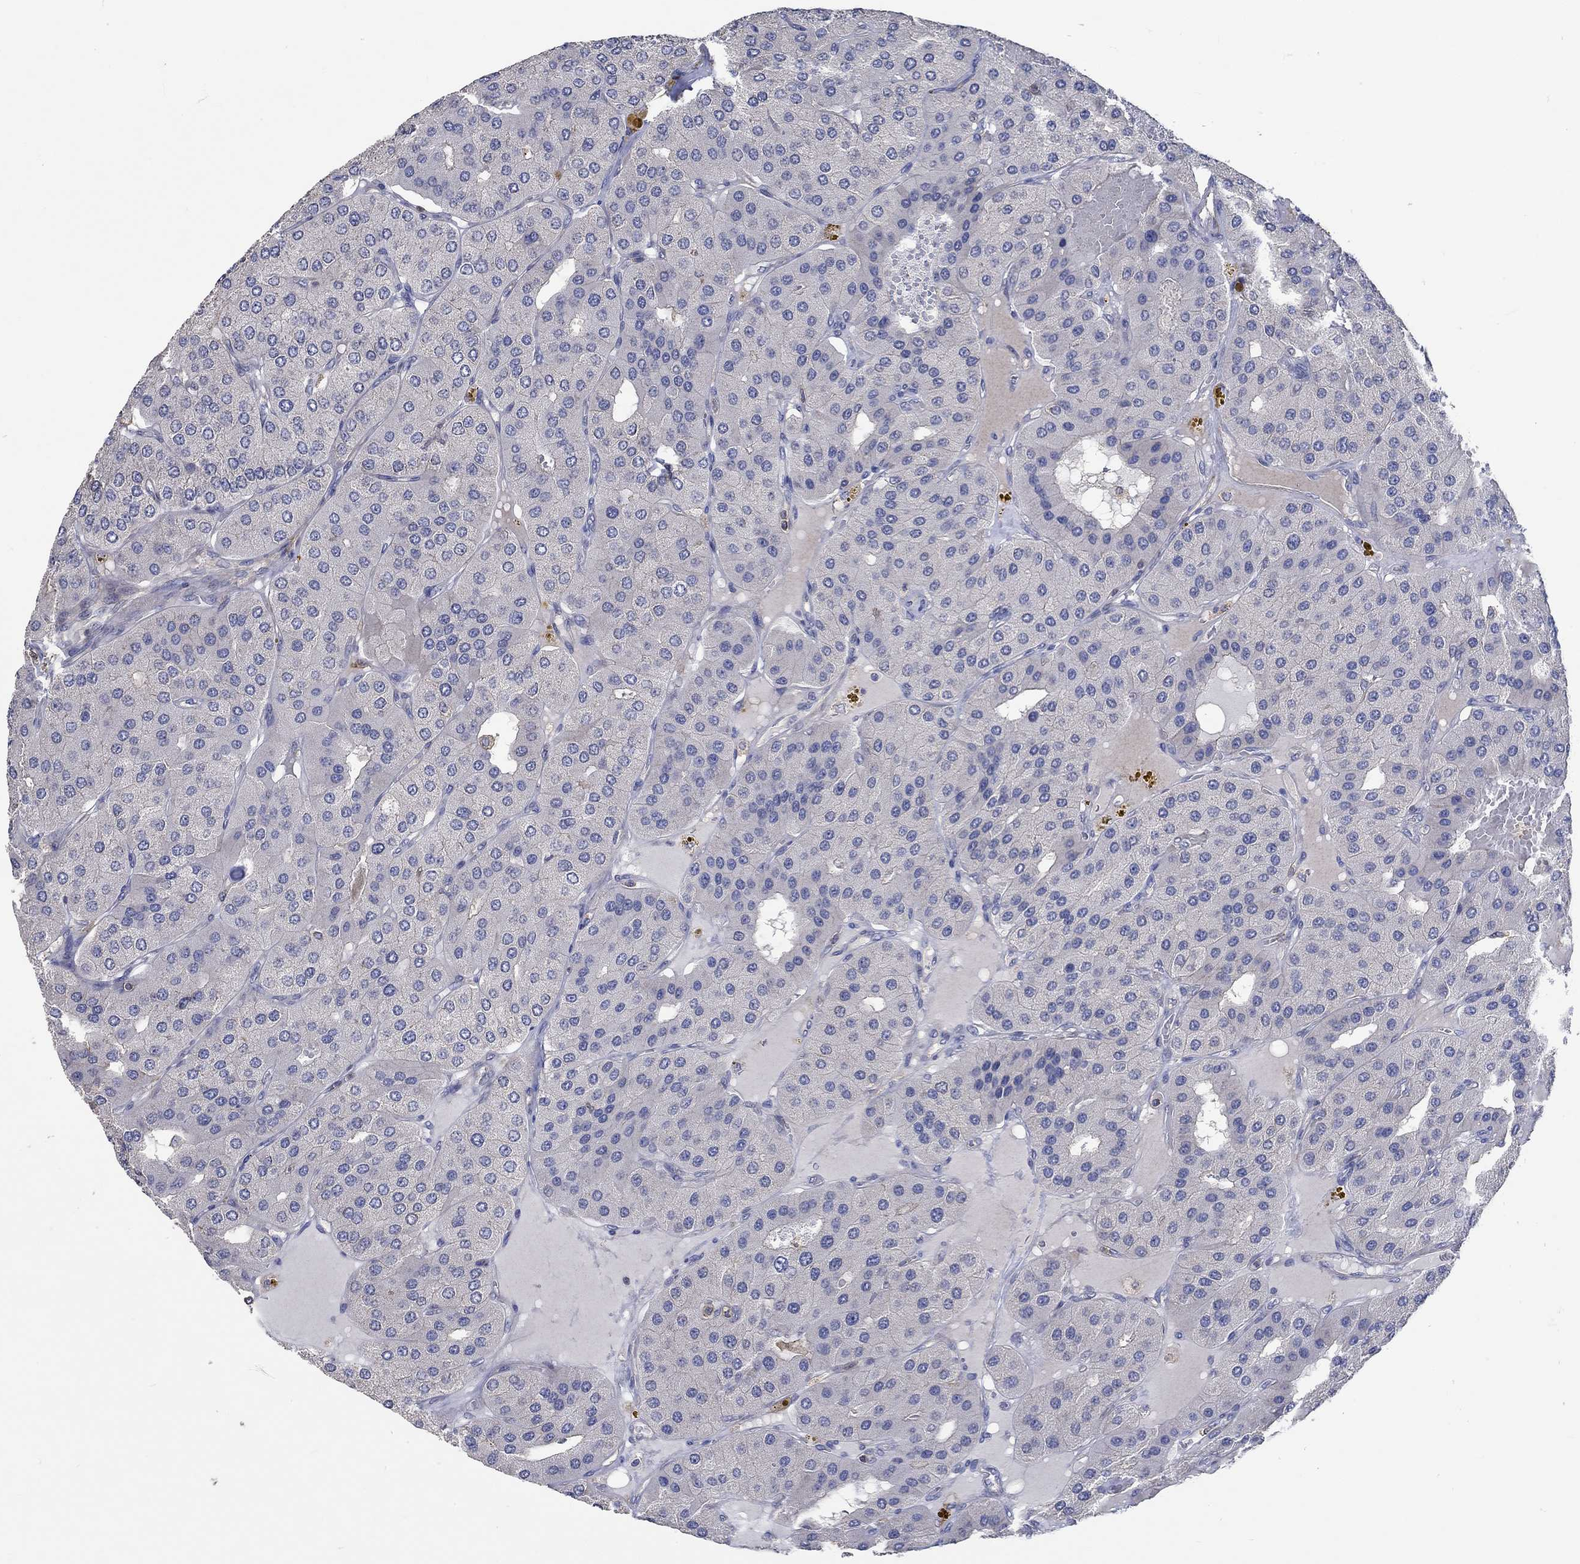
{"staining": {"intensity": "negative", "quantity": "none", "location": "none"}, "tissue": "parathyroid gland", "cell_type": "Glandular cells", "image_type": "normal", "snomed": [{"axis": "morphology", "description": "Normal tissue, NOS"}, {"axis": "morphology", "description": "Adenoma, NOS"}, {"axis": "topography", "description": "Parathyroid gland"}], "caption": "A photomicrograph of parathyroid gland stained for a protein demonstrates no brown staining in glandular cells. (Brightfield microscopy of DAB immunohistochemistry (IHC) at high magnification).", "gene": "TNFAIP8L3", "patient": {"sex": "female", "age": 86}}